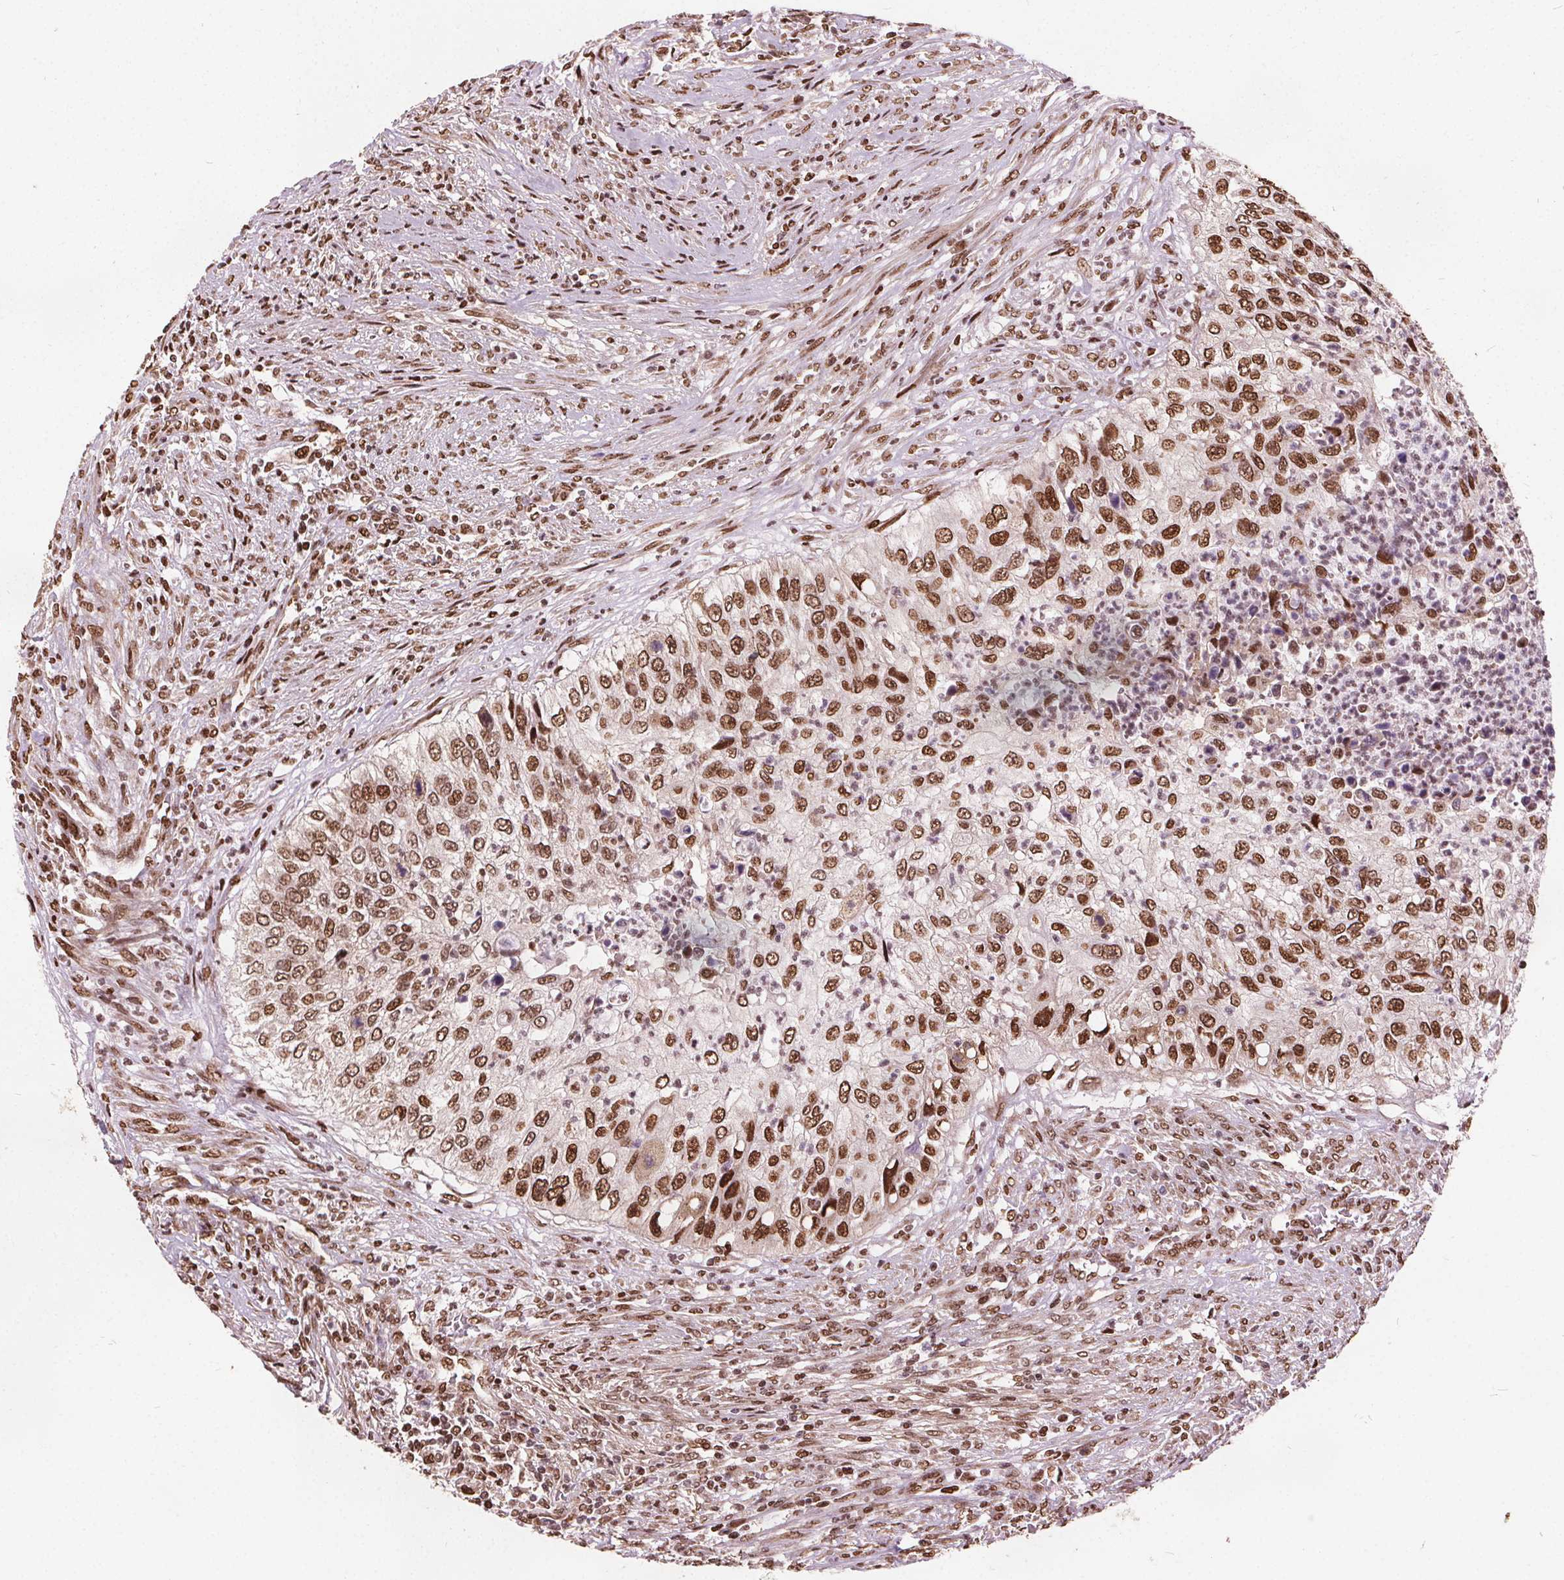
{"staining": {"intensity": "strong", "quantity": ">75%", "location": "nuclear"}, "tissue": "urothelial cancer", "cell_type": "Tumor cells", "image_type": "cancer", "snomed": [{"axis": "morphology", "description": "Urothelial carcinoma, High grade"}, {"axis": "topography", "description": "Urinary bladder"}], "caption": "High-grade urothelial carcinoma stained for a protein reveals strong nuclear positivity in tumor cells.", "gene": "ISLR2", "patient": {"sex": "female", "age": 60}}